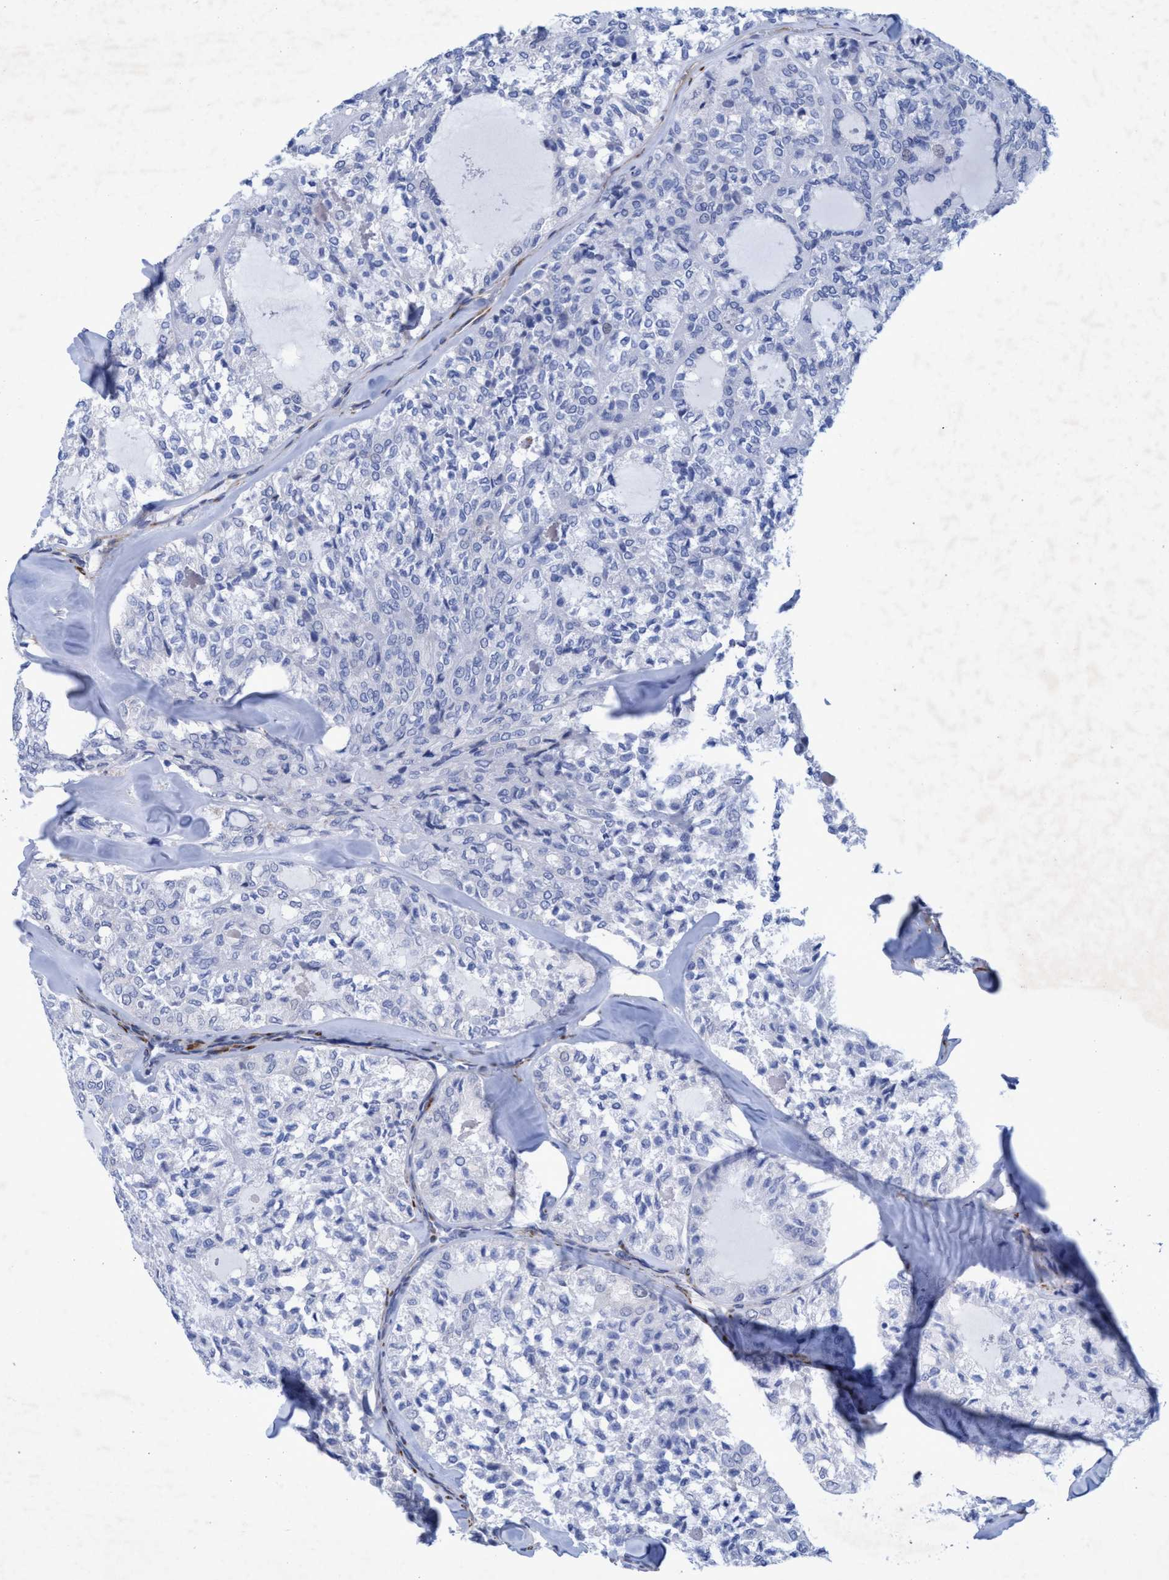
{"staining": {"intensity": "negative", "quantity": "none", "location": "none"}, "tissue": "thyroid cancer", "cell_type": "Tumor cells", "image_type": "cancer", "snomed": [{"axis": "morphology", "description": "Follicular adenoma carcinoma, NOS"}, {"axis": "topography", "description": "Thyroid gland"}], "caption": "Thyroid follicular adenoma carcinoma was stained to show a protein in brown. There is no significant expression in tumor cells. (DAB IHC with hematoxylin counter stain).", "gene": "SLC43A2", "patient": {"sex": "male", "age": 75}}